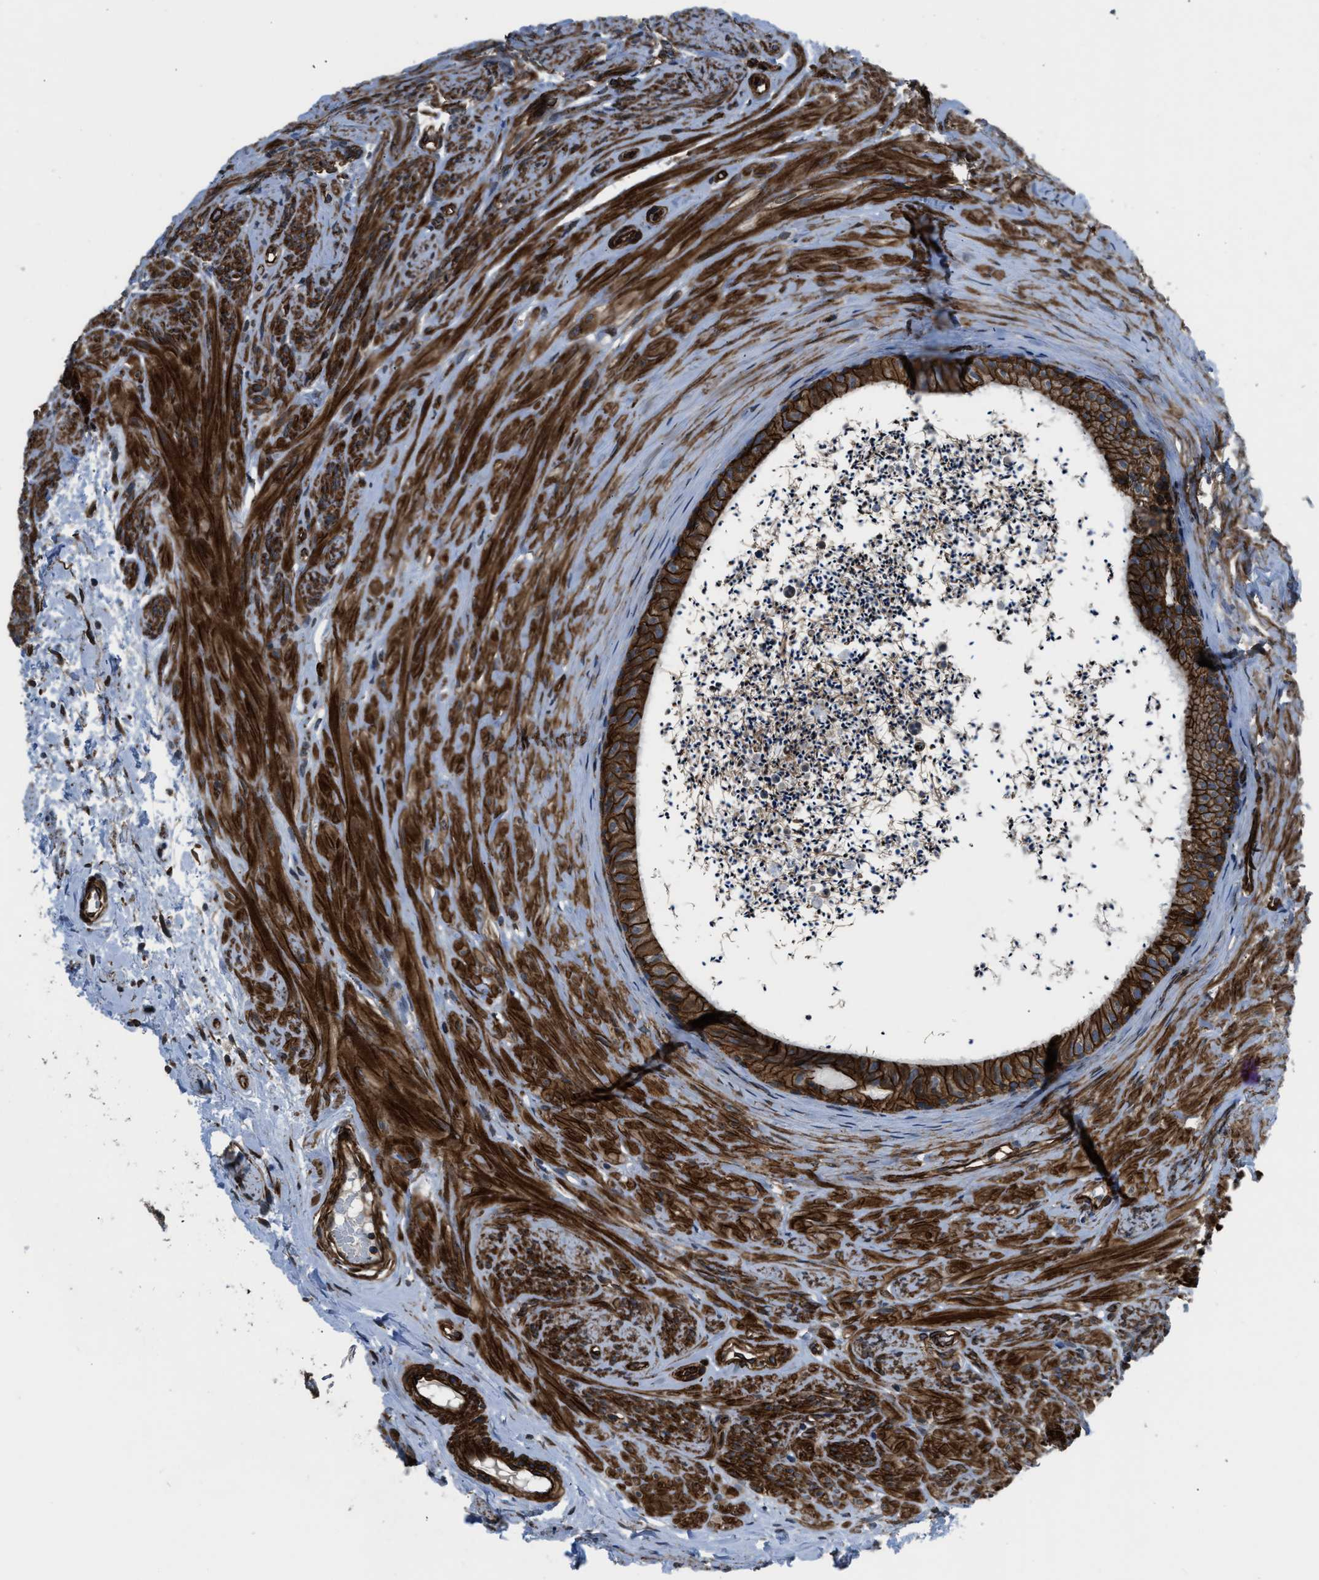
{"staining": {"intensity": "strong", "quantity": ">75%", "location": "cytoplasmic/membranous"}, "tissue": "epididymis", "cell_type": "Glandular cells", "image_type": "normal", "snomed": [{"axis": "morphology", "description": "Normal tissue, NOS"}, {"axis": "topography", "description": "Epididymis"}], "caption": "Immunohistochemistry image of unremarkable epididymis: epididymis stained using IHC displays high levels of strong protein expression localized specifically in the cytoplasmic/membranous of glandular cells, appearing as a cytoplasmic/membranous brown color.", "gene": "GSDME", "patient": {"sex": "male", "age": 56}}